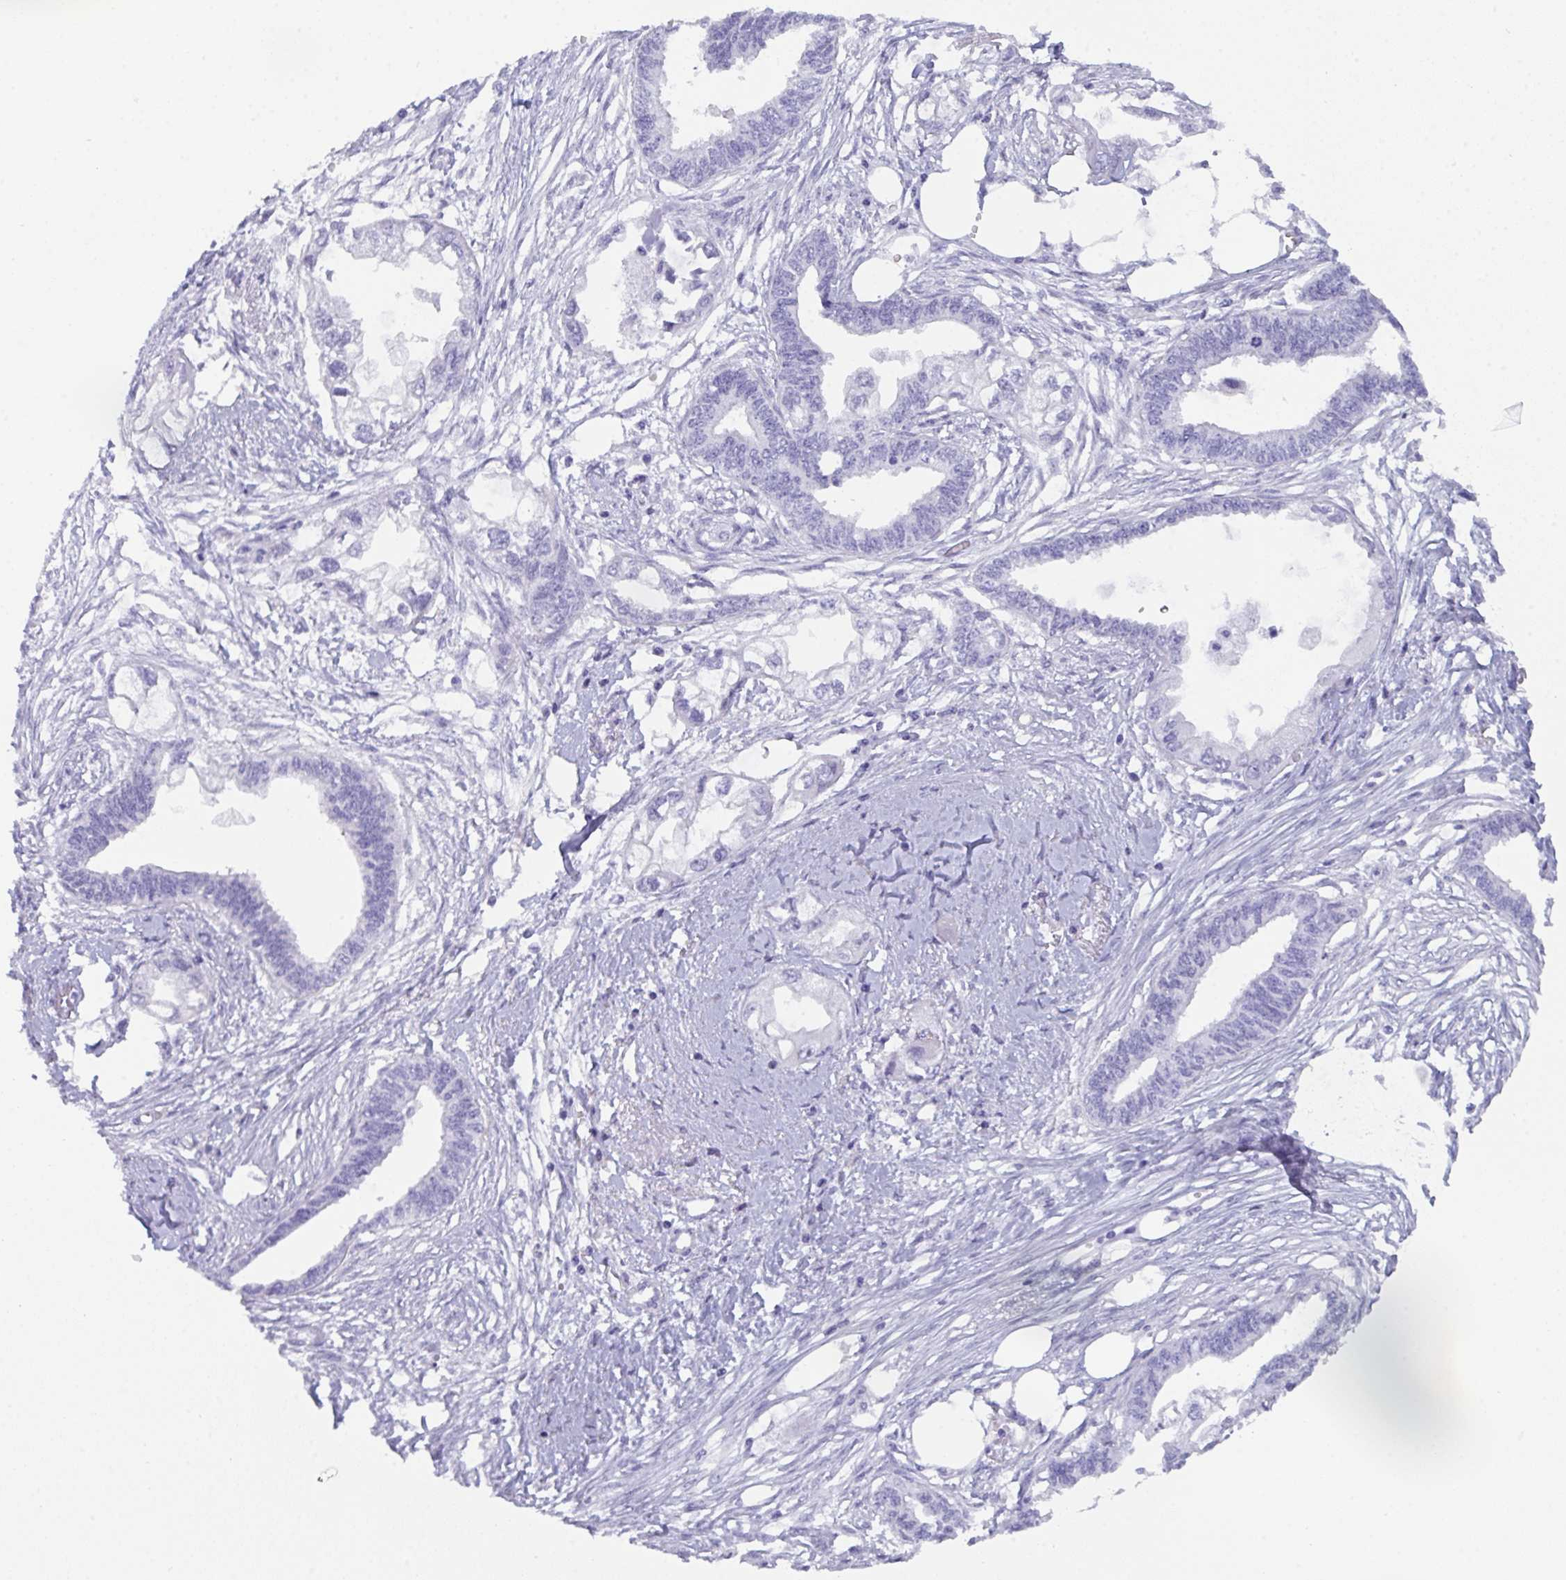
{"staining": {"intensity": "negative", "quantity": "none", "location": "none"}, "tissue": "endometrial cancer", "cell_type": "Tumor cells", "image_type": "cancer", "snomed": [{"axis": "morphology", "description": "Adenocarcinoma, NOS"}, {"axis": "morphology", "description": "Adenocarcinoma, metastatic, NOS"}, {"axis": "topography", "description": "Adipose tissue"}, {"axis": "topography", "description": "Endometrium"}], "caption": "Immunohistochemical staining of human endometrial cancer demonstrates no significant staining in tumor cells.", "gene": "ZNF850", "patient": {"sex": "female", "age": 67}}